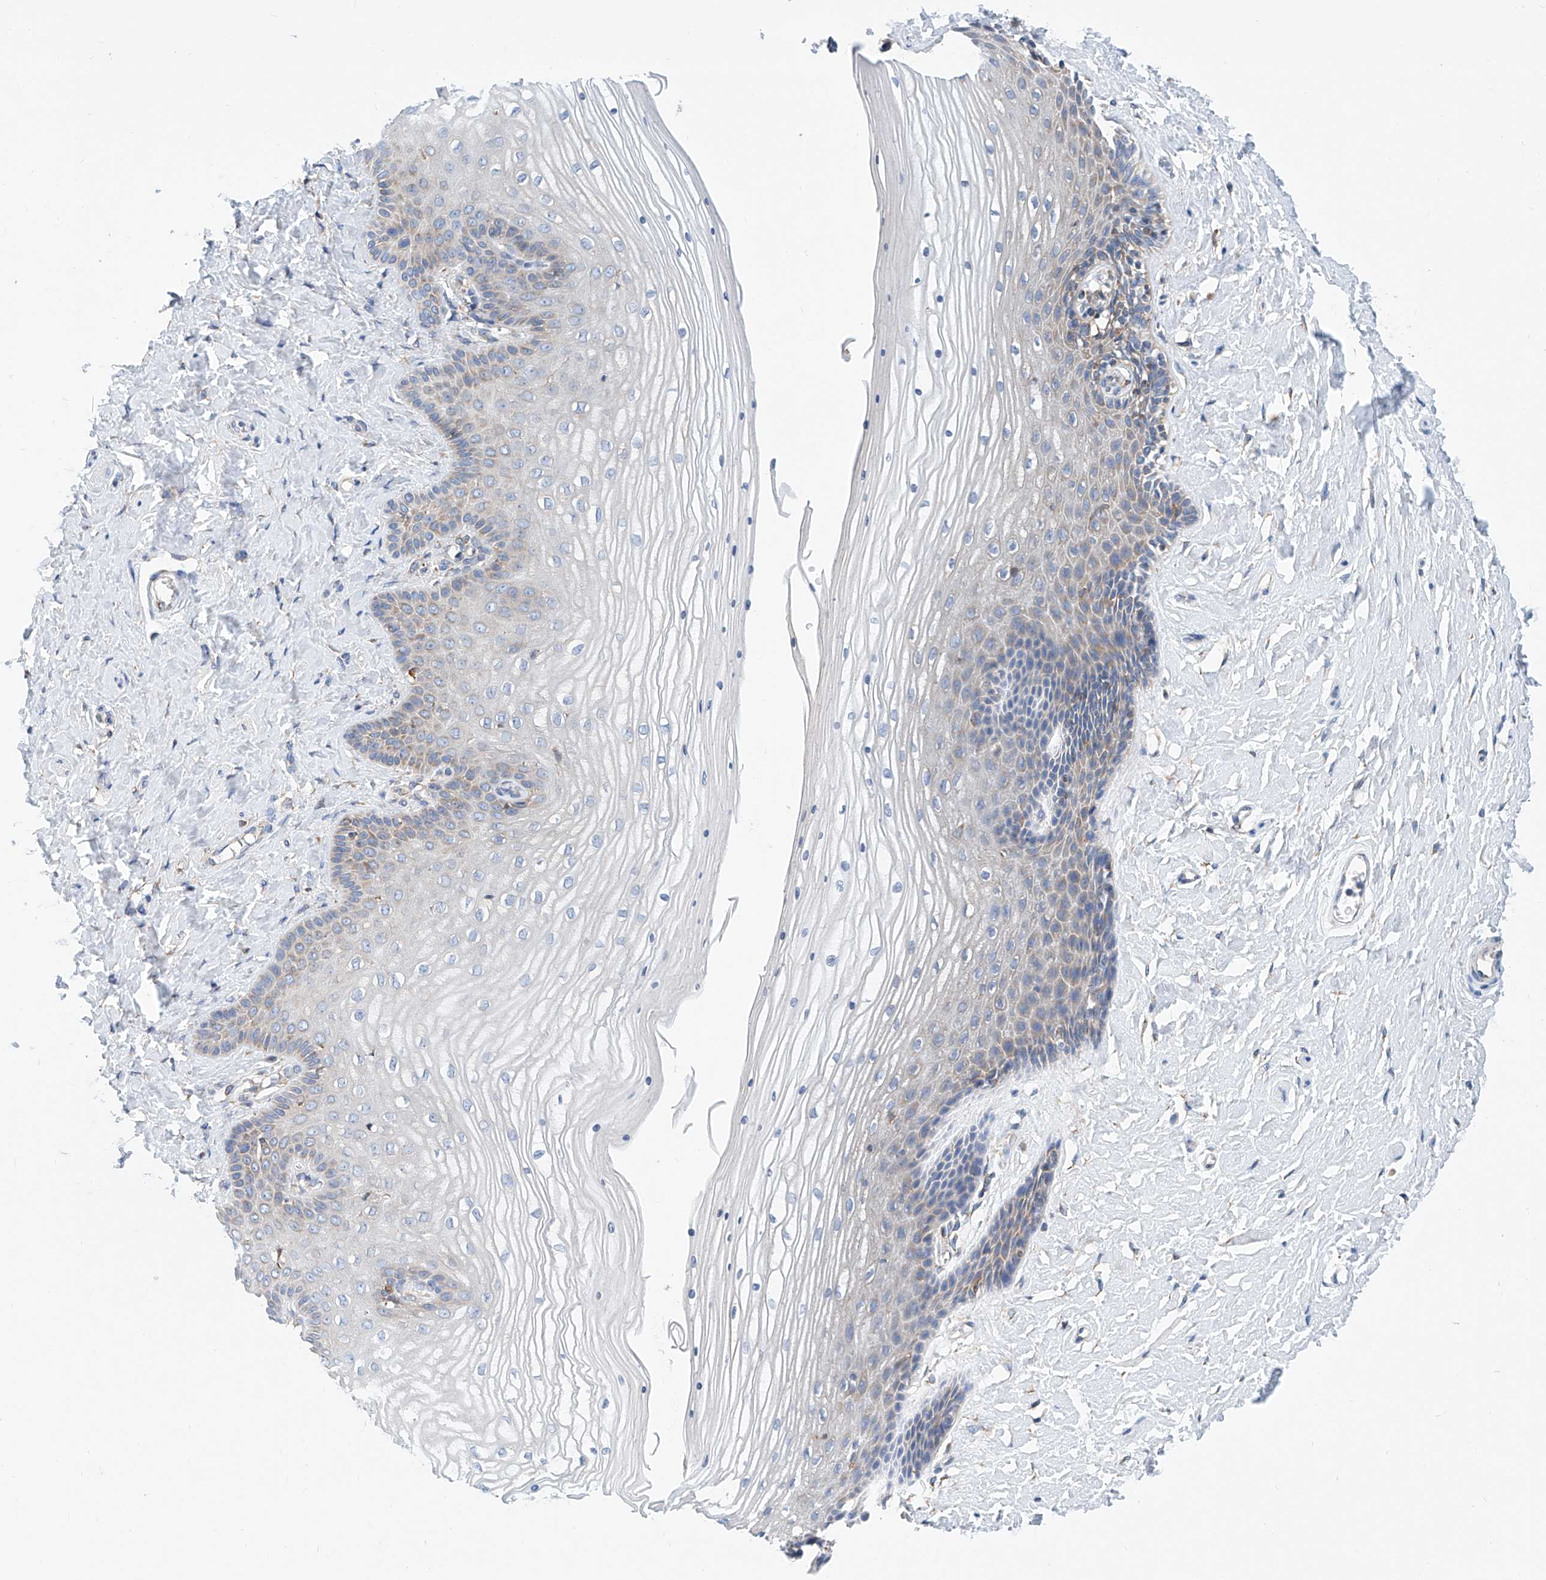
{"staining": {"intensity": "negative", "quantity": "none", "location": "none"}, "tissue": "vagina", "cell_type": "Squamous epithelial cells", "image_type": "normal", "snomed": [{"axis": "morphology", "description": "Normal tissue, NOS"}, {"axis": "topography", "description": "Vagina"}, {"axis": "topography", "description": "Cervix"}], "caption": "IHC image of normal vagina: human vagina stained with DAB (3,3'-diaminobenzidine) shows no significant protein staining in squamous epithelial cells. (DAB immunohistochemistry (IHC), high magnification).", "gene": "MAD2L1", "patient": {"sex": "female", "age": 40}}